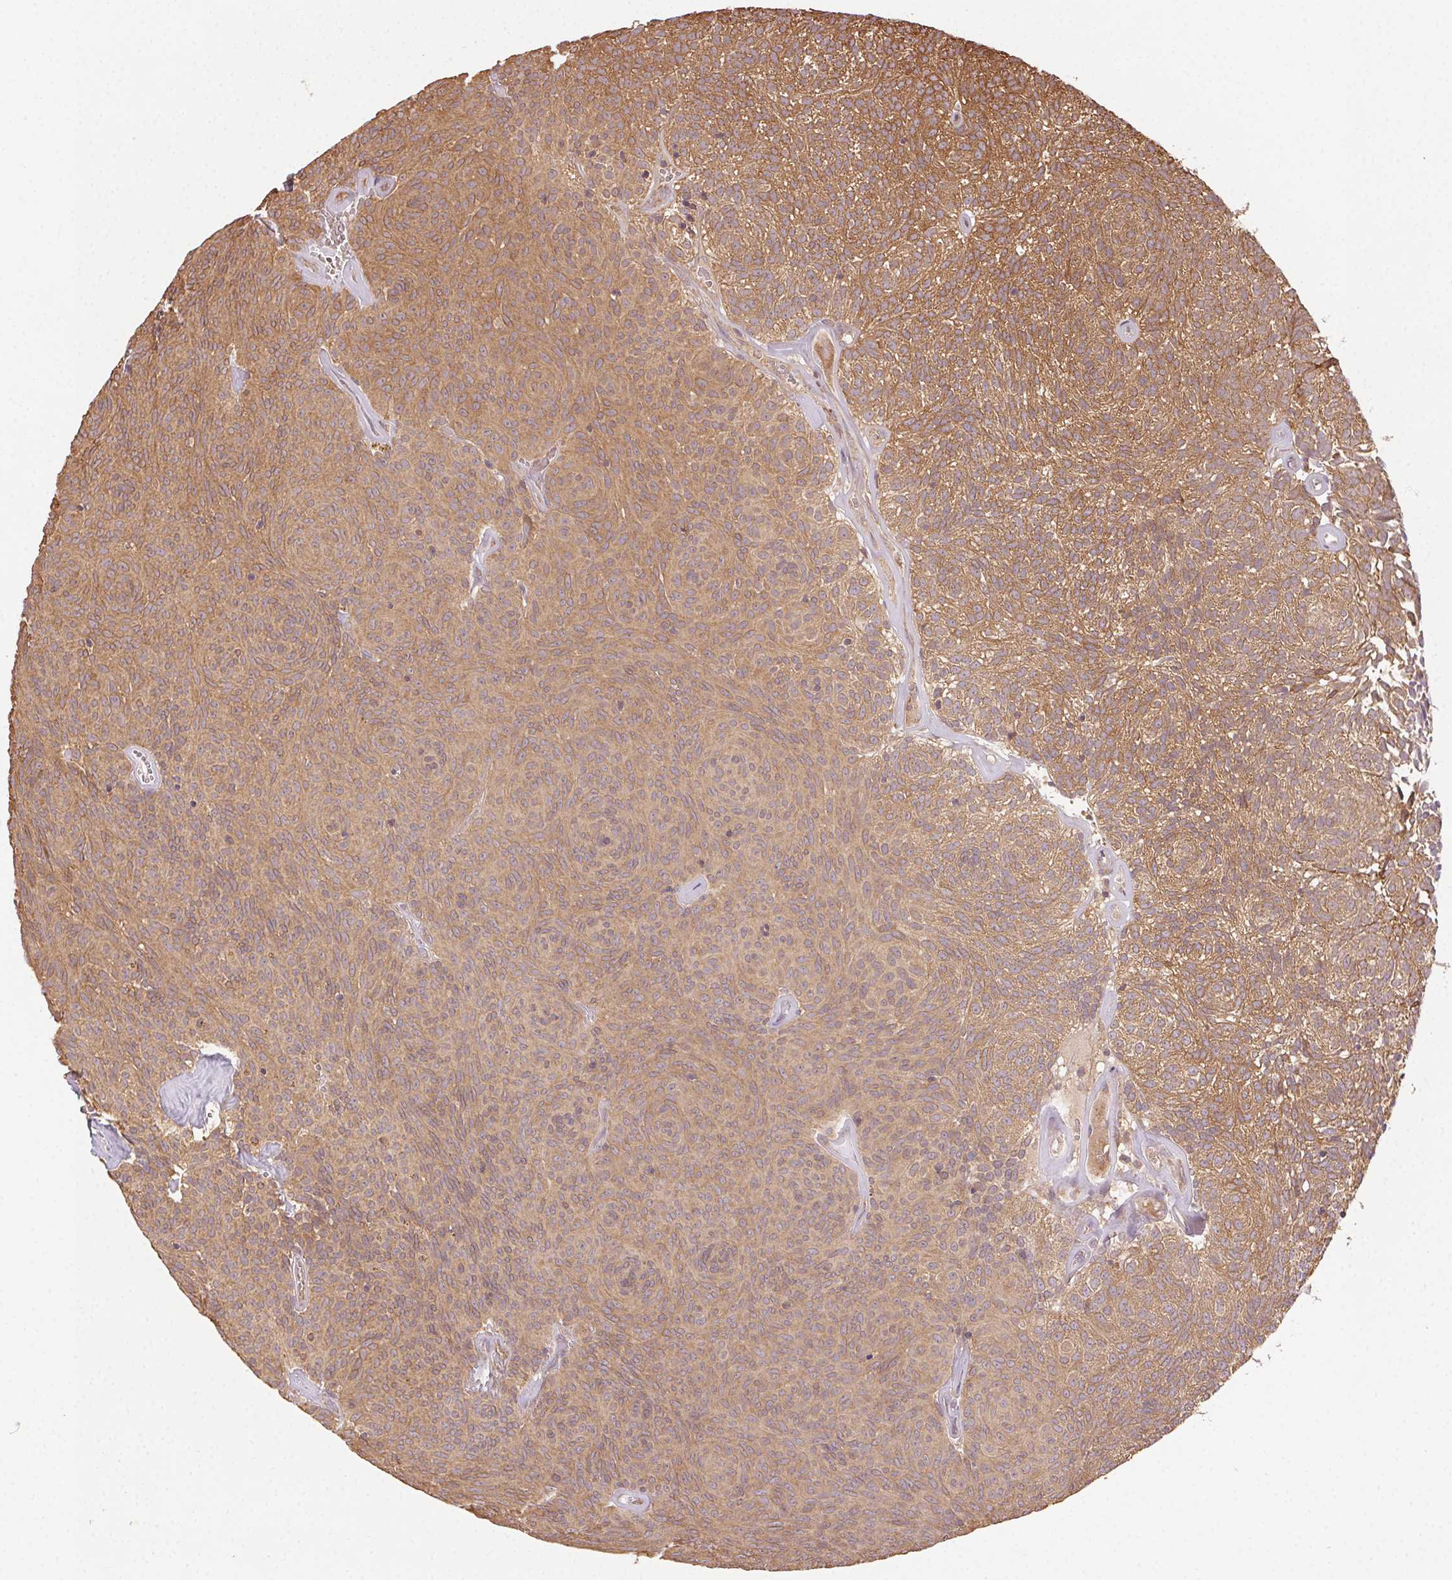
{"staining": {"intensity": "moderate", "quantity": ">75%", "location": "cytoplasmic/membranous"}, "tissue": "urothelial cancer", "cell_type": "Tumor cells", "image_type": "cancer", "snomed": [{"axis": "morphology", "description": "Urothelial carcinoma, Low grade"}, {"axis": "topography", "description": "Urinary bladder"}], "caption": "Protein analysis of urothelial cancer tissue reveals moderate cytoplasmic/membranous expression in about >75% of tumor cells.", "gene": "KLHL15", "patient": {"sex": "male", "age": 77}}